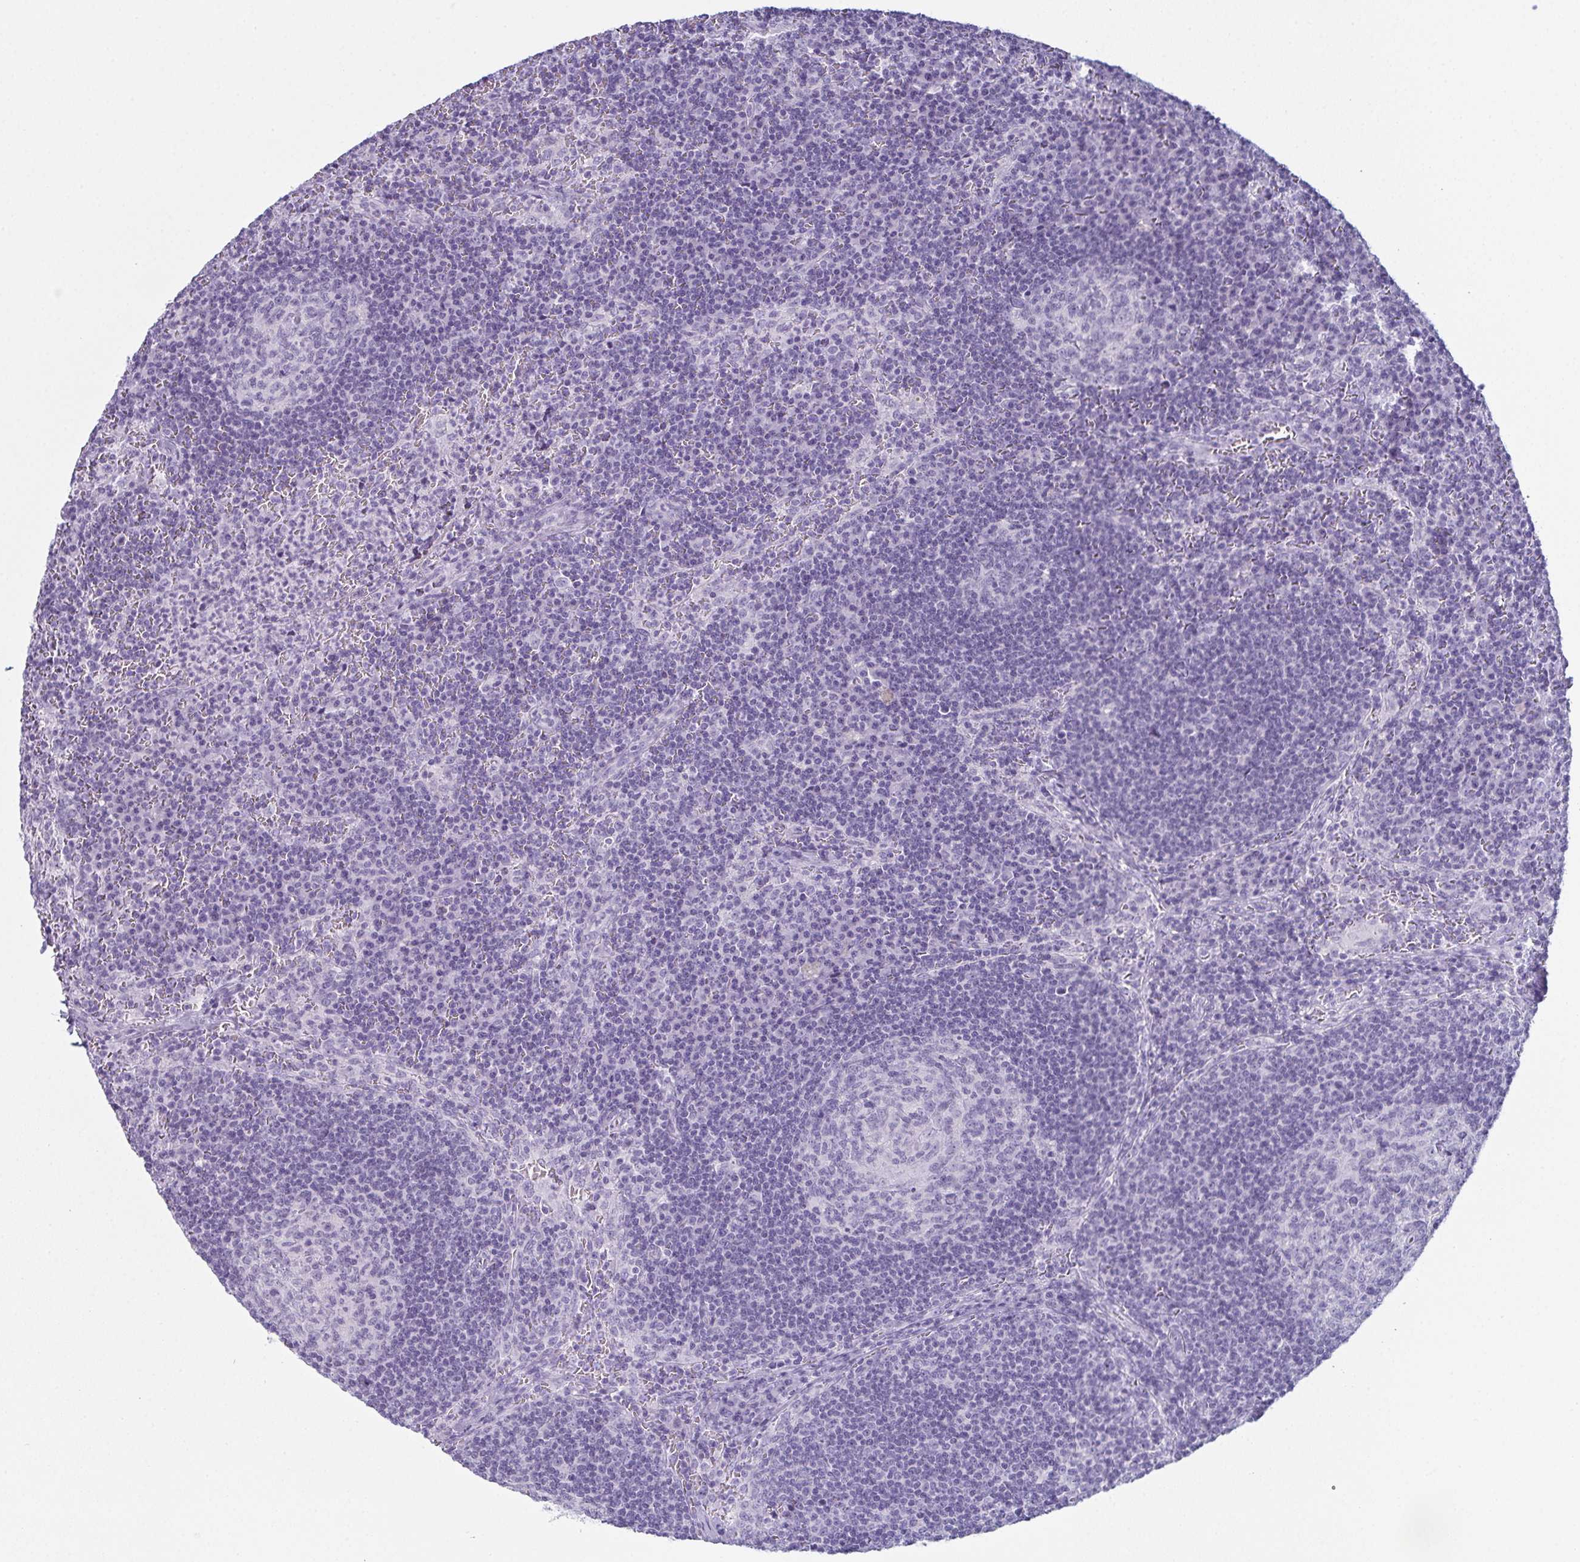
{"staining": {"intensity": "negative", "quantity": "none", "location": "none"}, "tissue": "lymph node", "cell_type": "Germinal center cells", "image_type": "normal", "snomed": [{"axis": "morphology", "description": "Normal tissue, NOS"}, {"axis": "topography", "description": "Lymph node"}], "caption": "Benign lymph node was stained to show a protein in brown. There is no significant positivity in germinal center cells. The staining is performed using DAB (3,3'-diaminobenzidine) brown chromogen with nuclei counter-stained in using hematoxylin.", "gene": "ENKUR", "patient": {"sex": "male", "age": 67}}